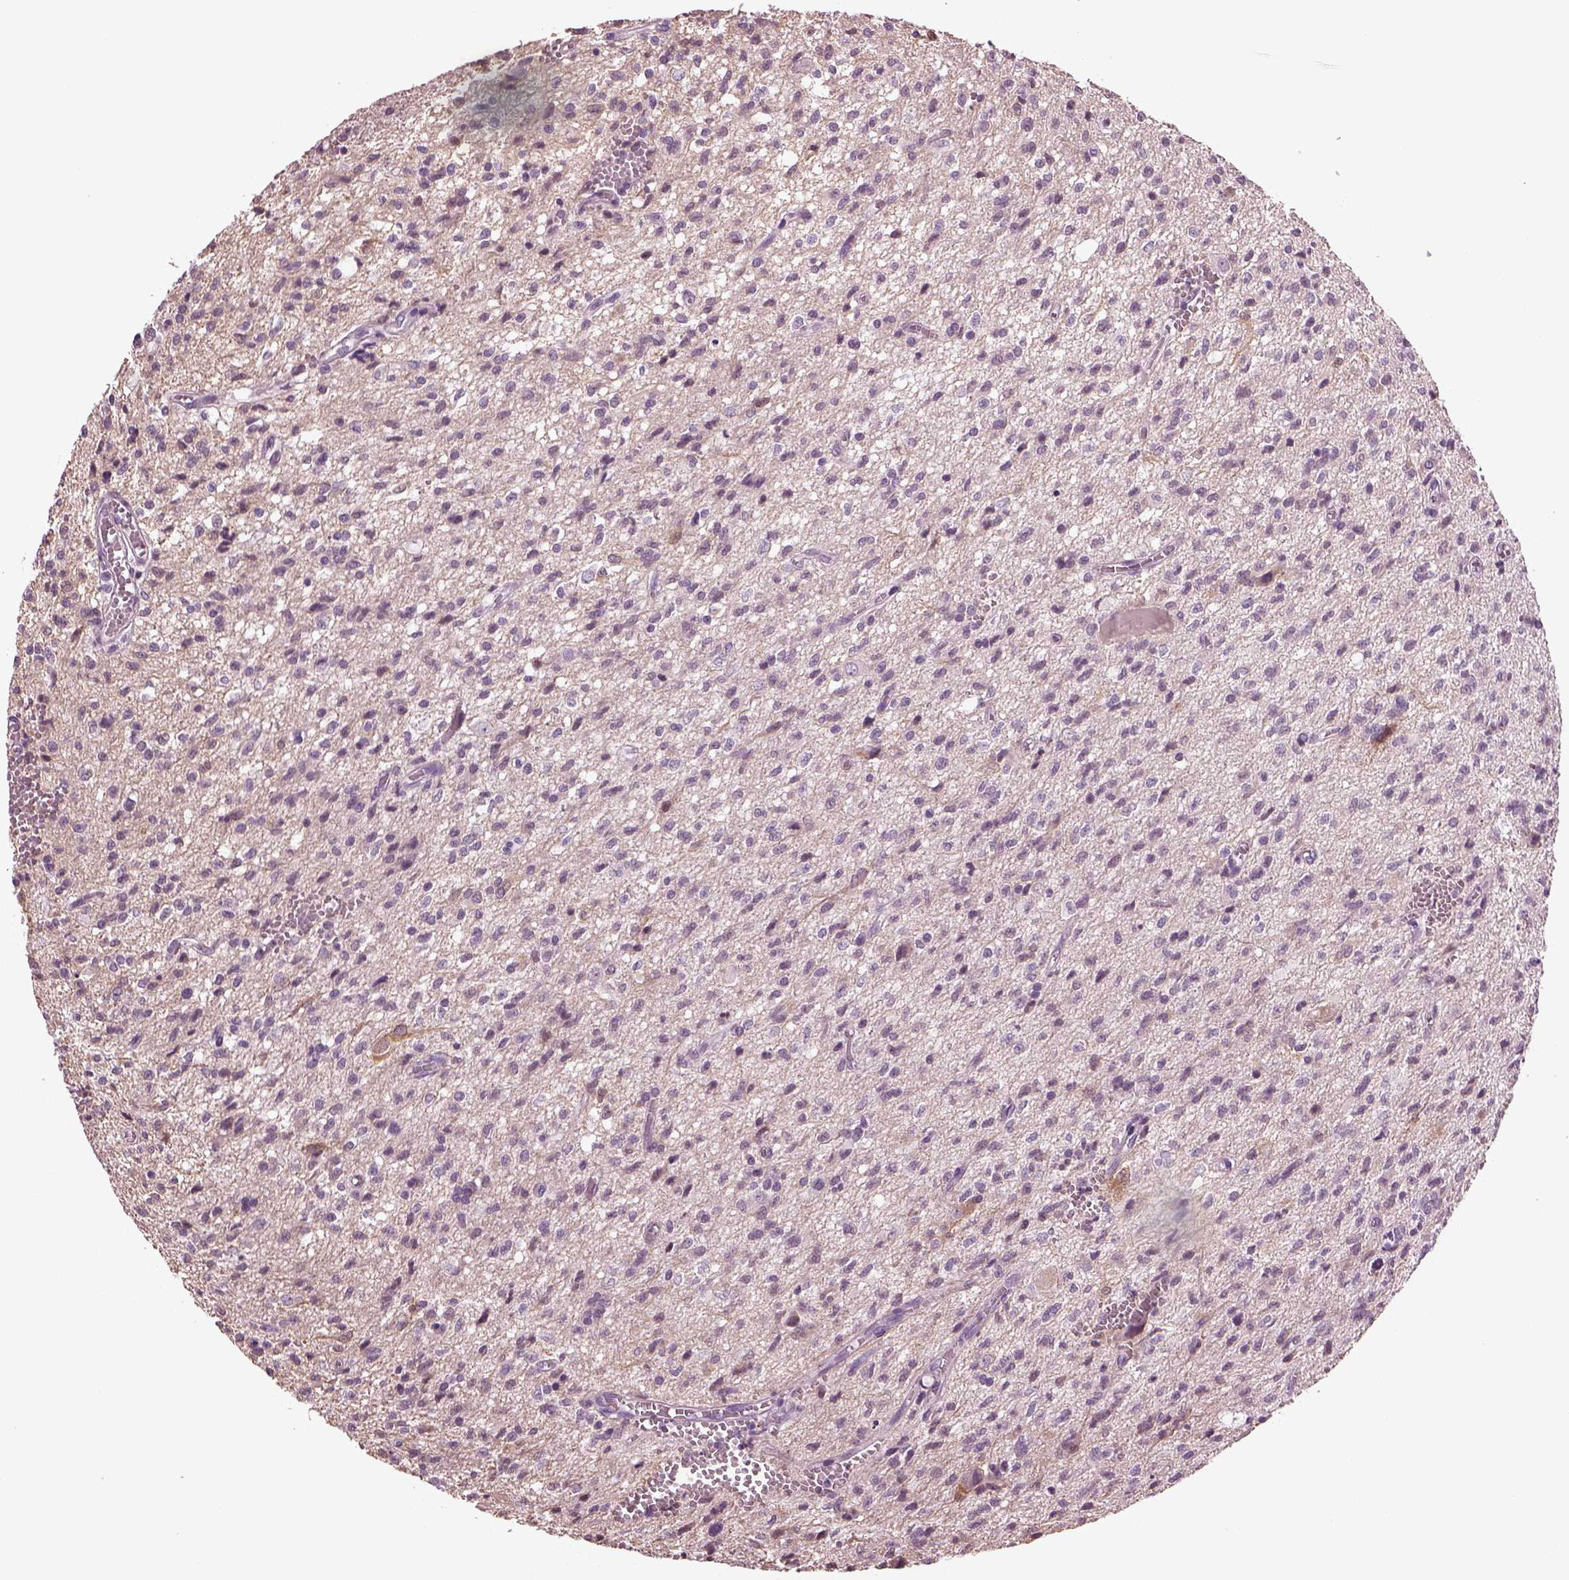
{"staining": {"intensity": "negative", "quantity": "none", "location": "none"}, "tissue": "glioma", "cell_type": "Tumor cells", "image_type": "cancer", "snomed": [{"axis": "morphology", "description": "Glioma, malignant, Low grade"}, {"axis": "topography", "description": "Brain"}], "caption": "Glioma stained for a protein using IHC exhibits no staining tumor cells.", "gene": "SLC6A17", "patient": {"sex": "male", "age": 64}}